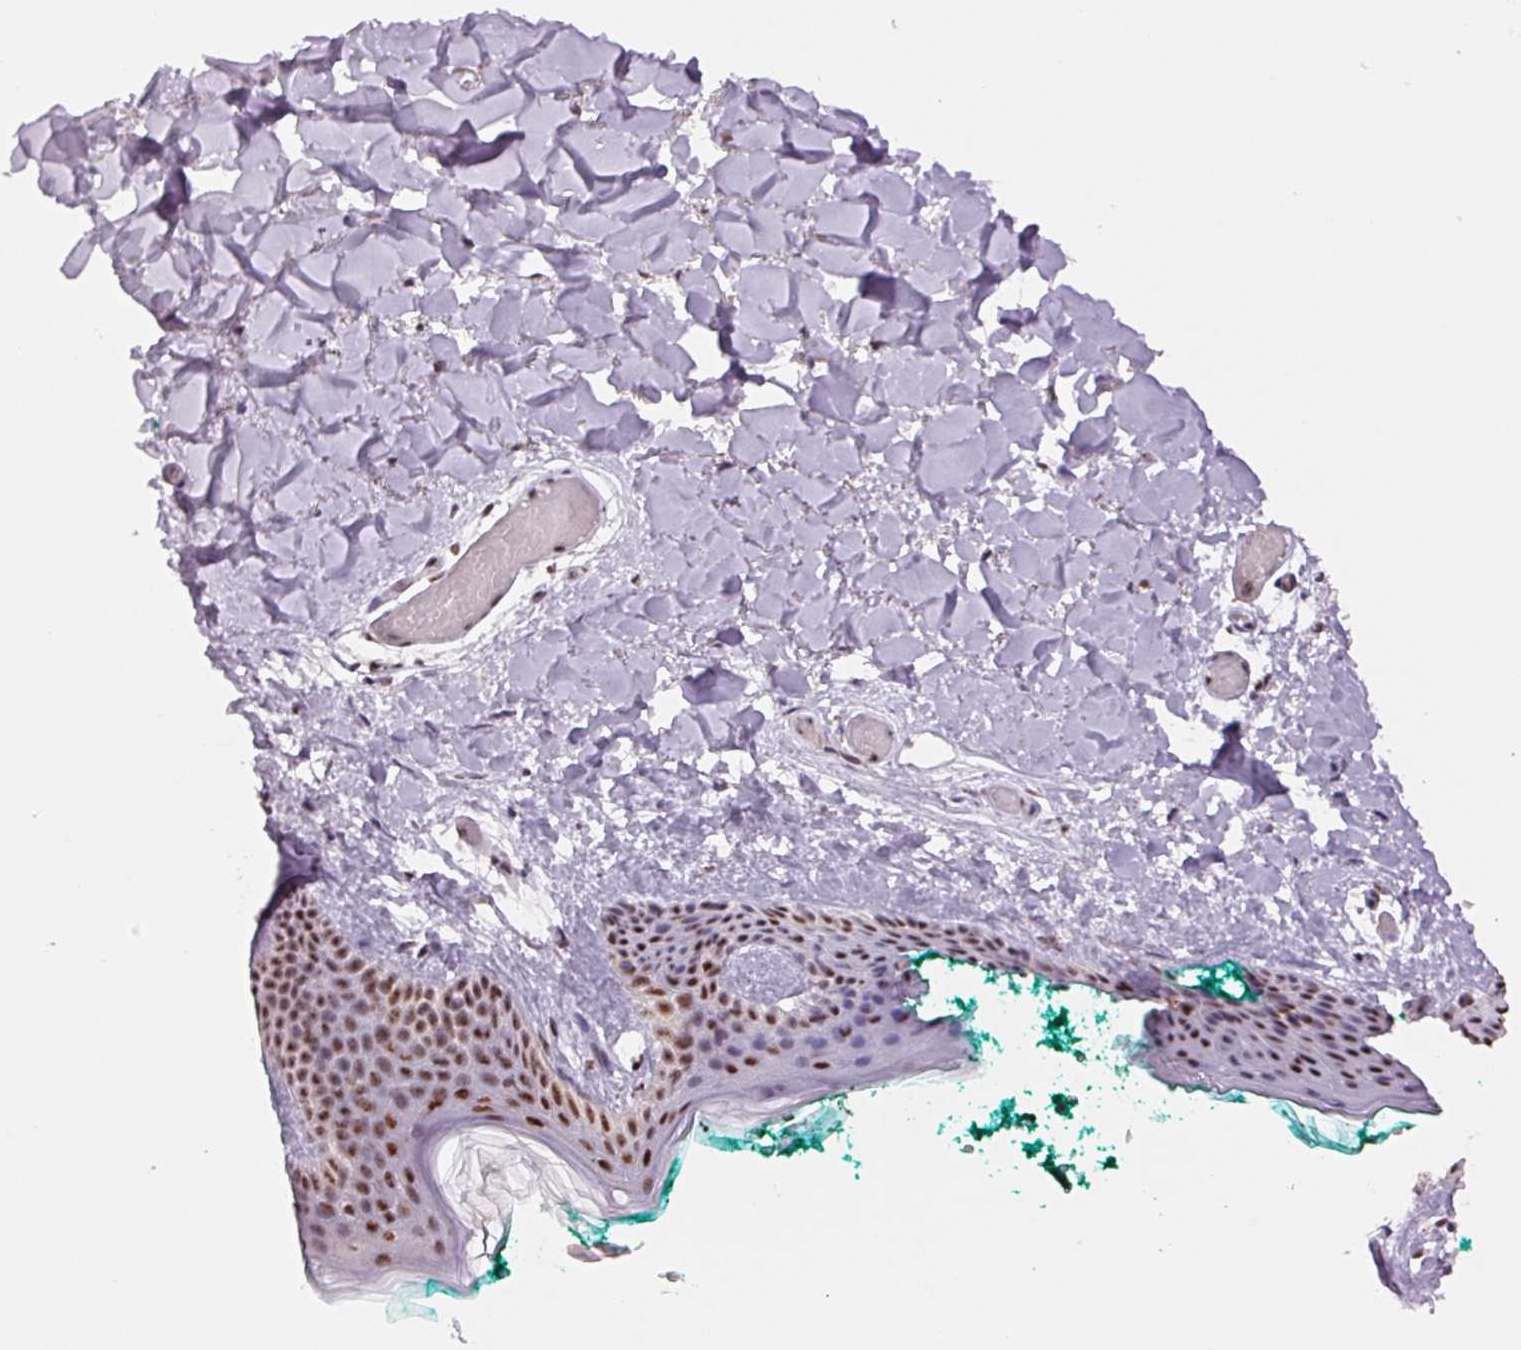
{"staining": {"intensity": "moderate", "quantity": "25%-75%", "location": "cytoplasmic/membranous,nuclear"}, "tissue": "skin", "cell_type": "Fibroblasts", "image_type": "normal", "snomed": [{"axis": "morphology", "description": "Normal tissue, NOS"}, {"axis": "topography", "description": "Skin"}], "caption": "Skin stained for a protein (brown) reveals moderate cytoplasmic/membranous,nuclear positive staining in about 25%-75% of fibroblasts.", "gene": "ZC3H14", "patient": {"sex": "female", "age": 34}}